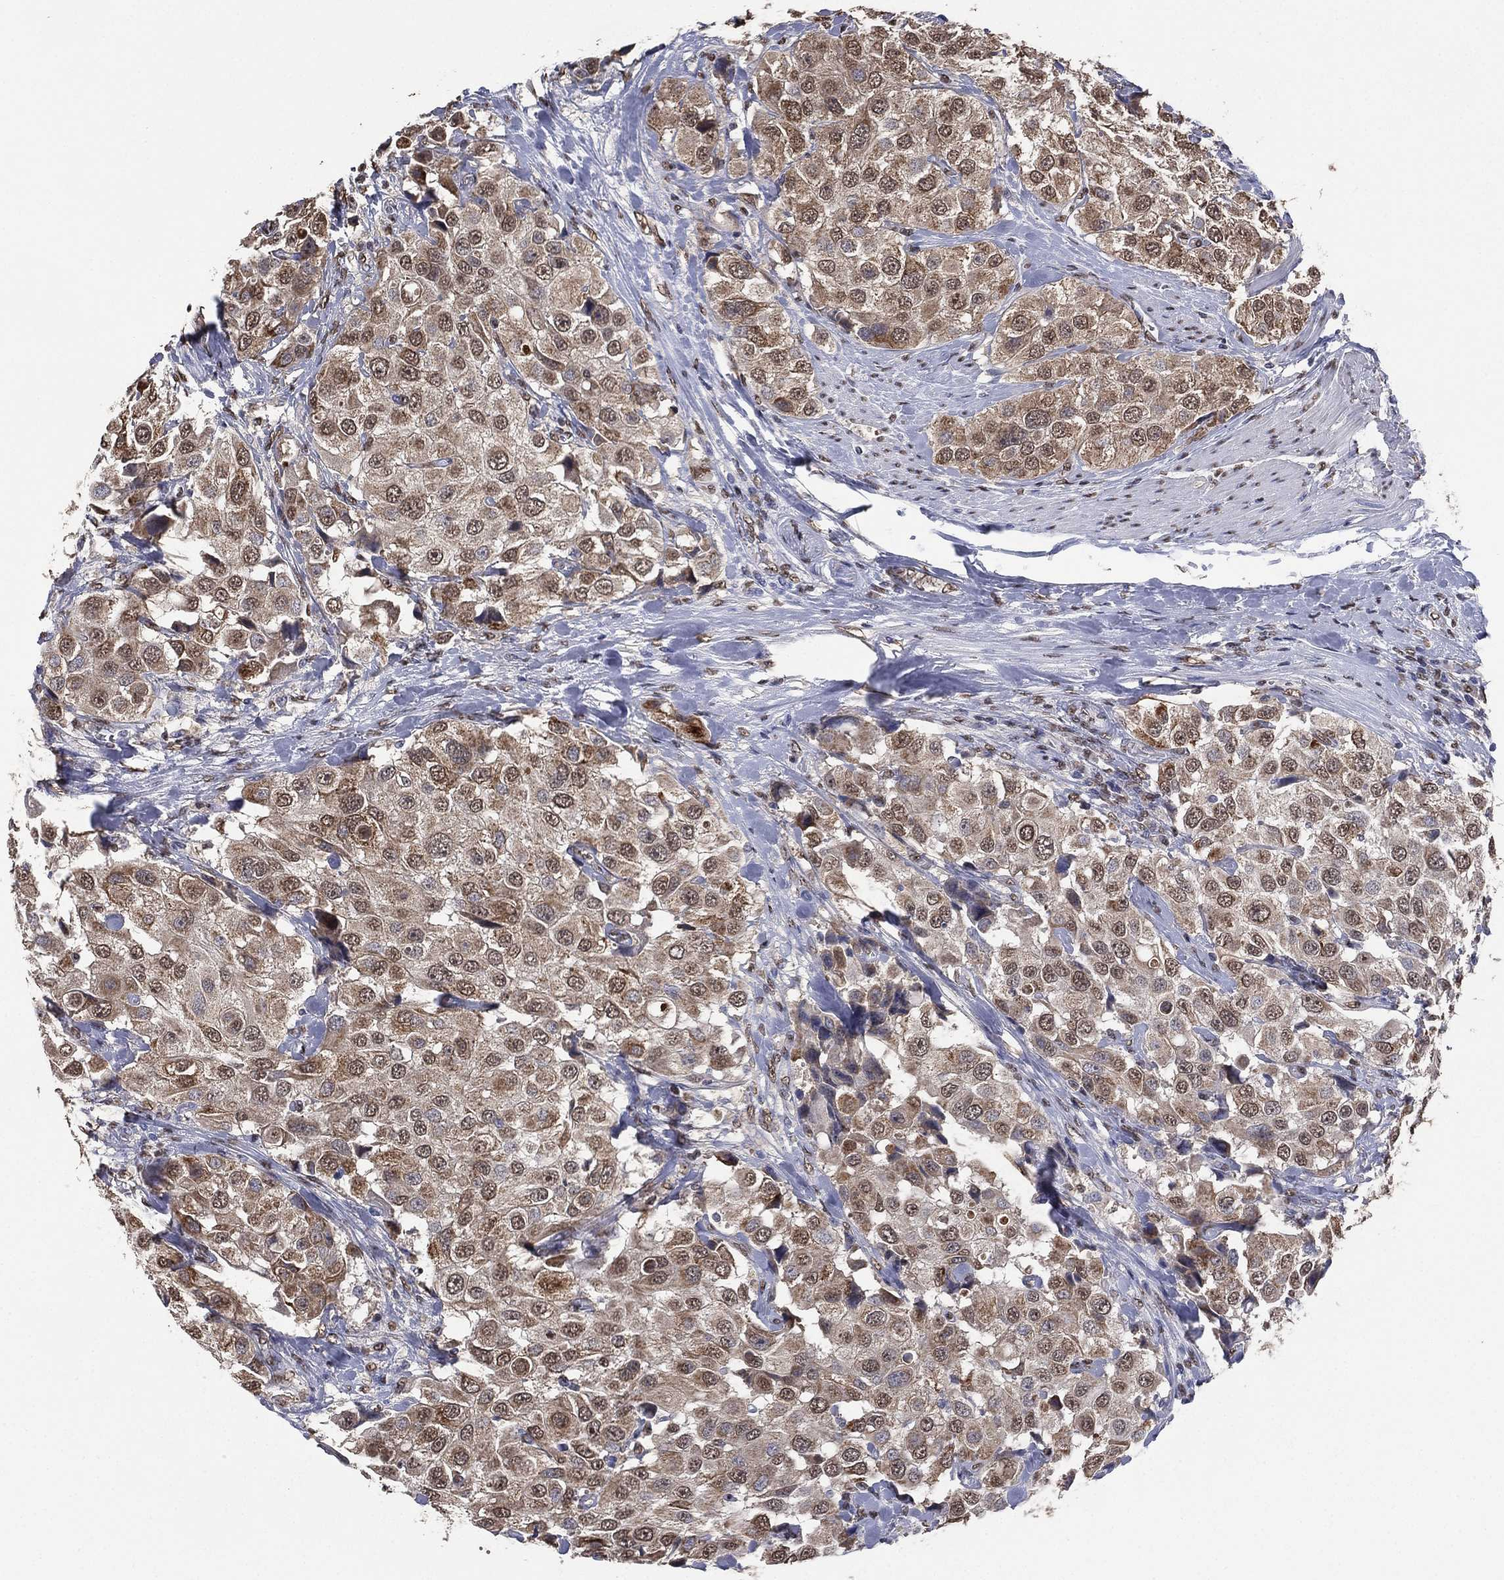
{"staining": {"intensity": "moderate", "quantity": "25%-75%", "location": "cytoplasmic/membranous,nuclear"}, "tissue": "urothelial cancer", "cell_type": "Tumor cells", "image_type": "cancer", "snomed": [{"axis": "morphology", "description": "Urothelial carcinoma, High grade"}, {"axis": "topography", "description": "Urinary bladder"}], "caption": "Protein expression analysis of high-grade urothelial carcinoma reveals moderate cytoplasmic/membranous and nuclear expression in about 25%-75% of tumor cells.", "gene": "ALDH7A1", "patient": {"sex": "female", "age": 64}}